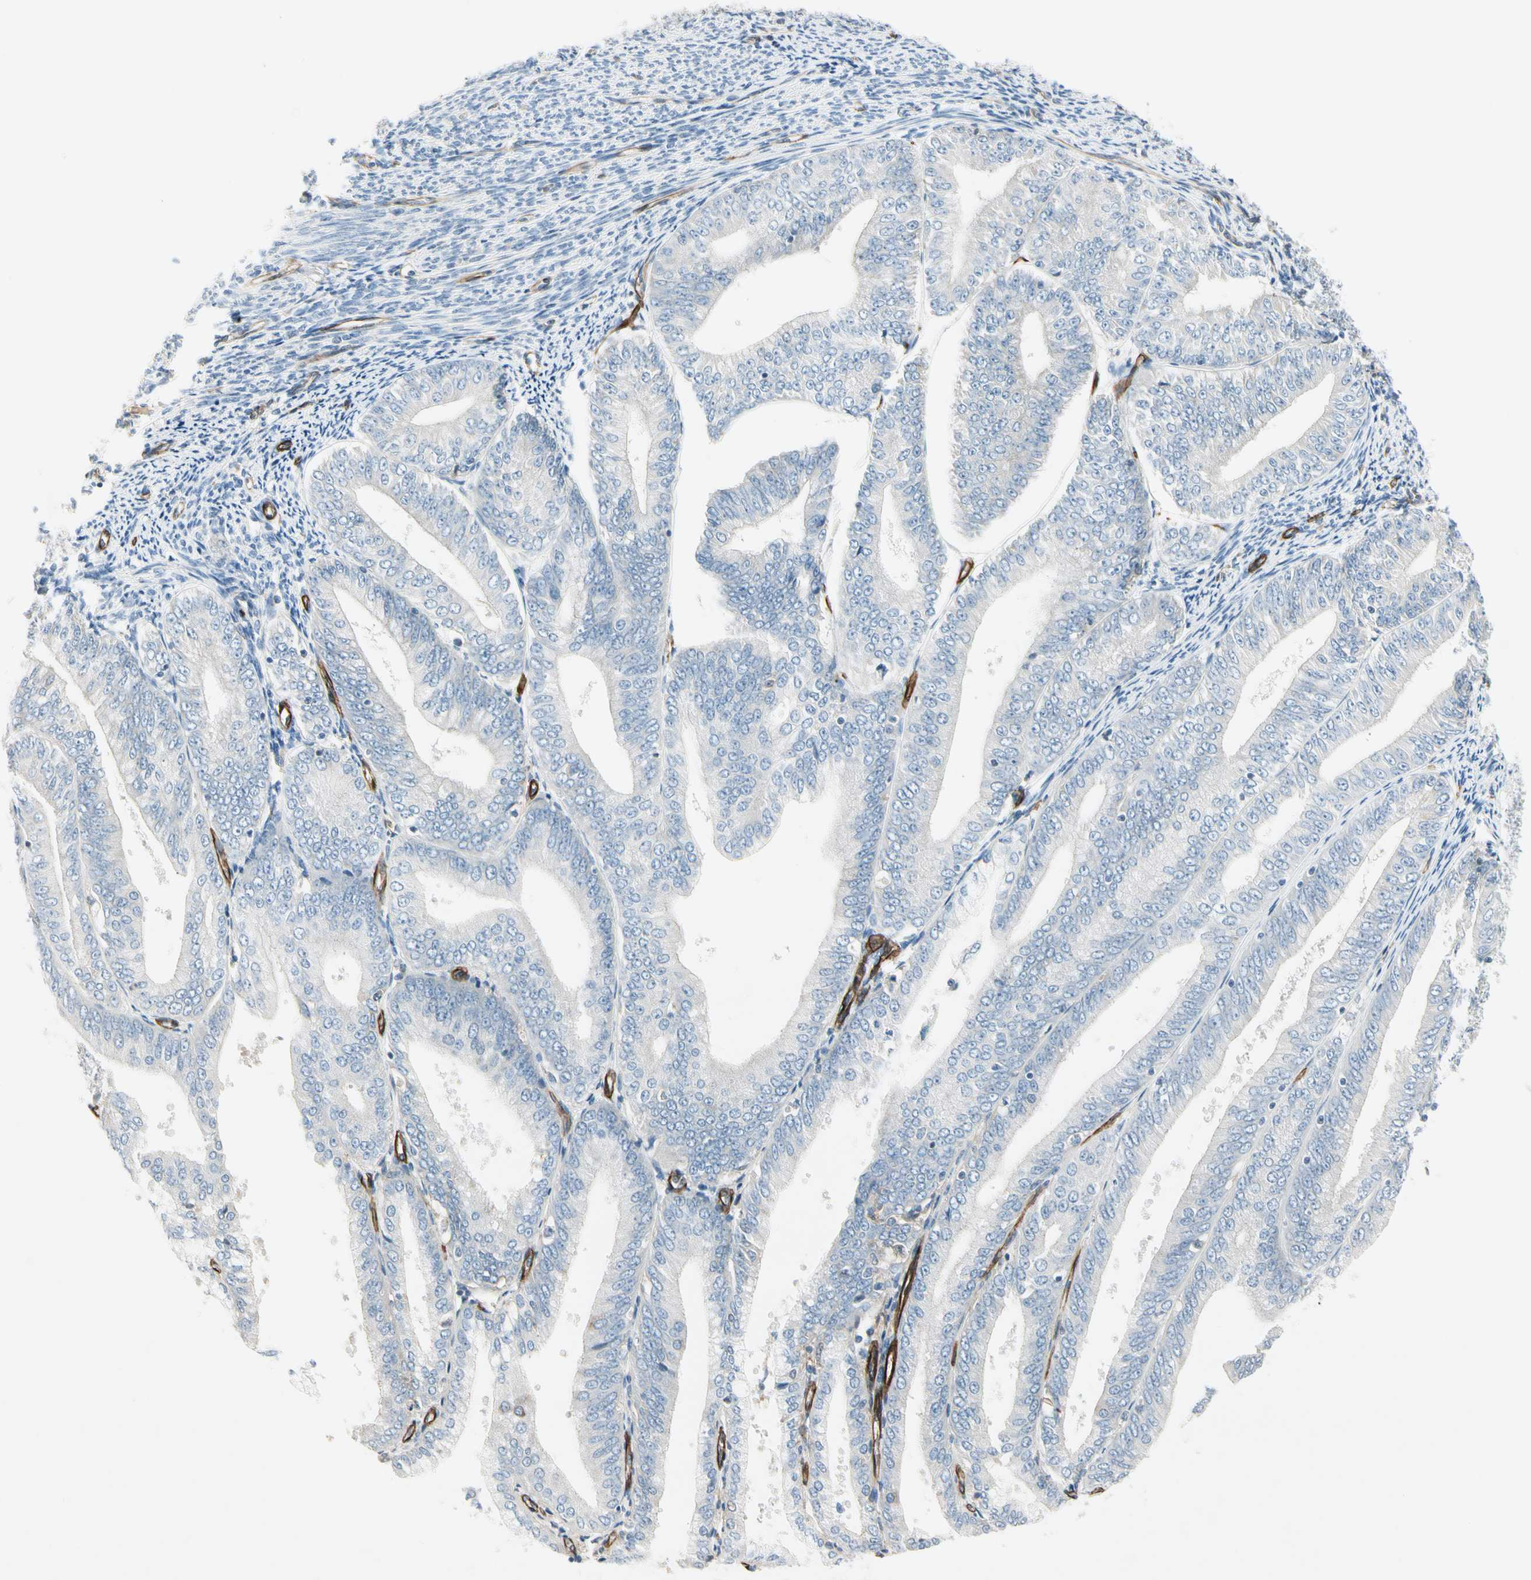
{"staining": {"intensity": "negative", "quantity": "none", "location": "none"}, "tissue": "endometrial cancer", "cell_type": "Tumor cells", "image_type": "cancer", "snomed": [{"axis": "morphology", "description": "Adenocarcinoma, NOS"}, {"axis": "topography", "description": "Endometrium"}], "caption": "A micrograph of human endometrial adenocarcinoma is negative for staining in tumor cells.", "gene": "CD93", "patient": {"sex": "female", "age": 63}}